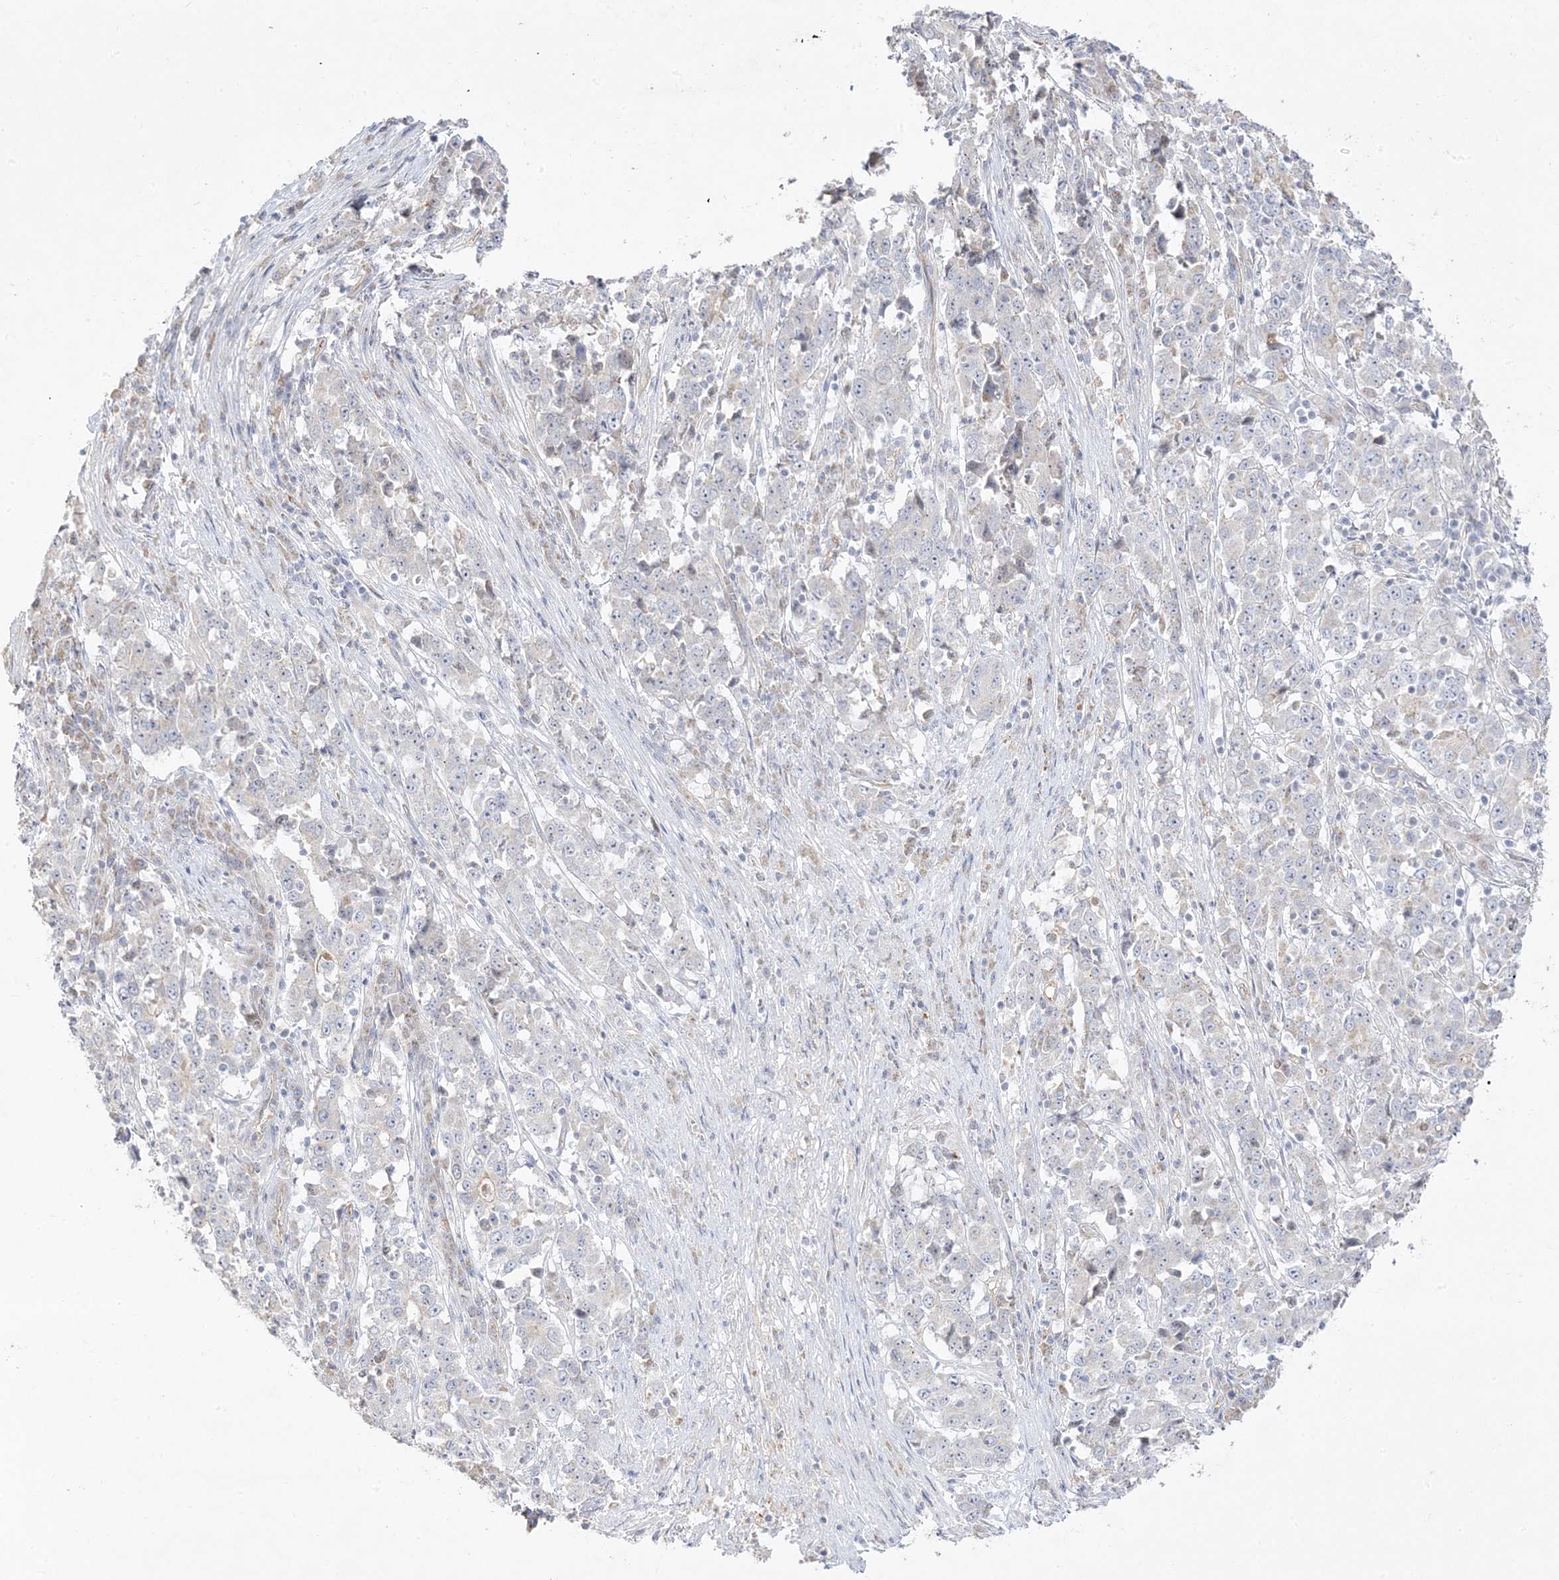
{"staining": {"intensity": "negative", "quantity": "none", "location": "none"}, "tissue": "stomach cancer", "cell_type": "Tumor cells", "image_type": "cancer", "snomed": [{"axis": "morphology", "description": "Adenocarcinoma, NOS"}, {"axis": "topography", "description": "Stomach"}], "caption": "DAB (3,3'-diaminobenzidine) immunohistochemical staining of stomach cancer (adenocarcinoma) shows no significant positivity in tumor cells.", "gene": "TRANK1", "patient": {"sex": "male", "age": 59}}